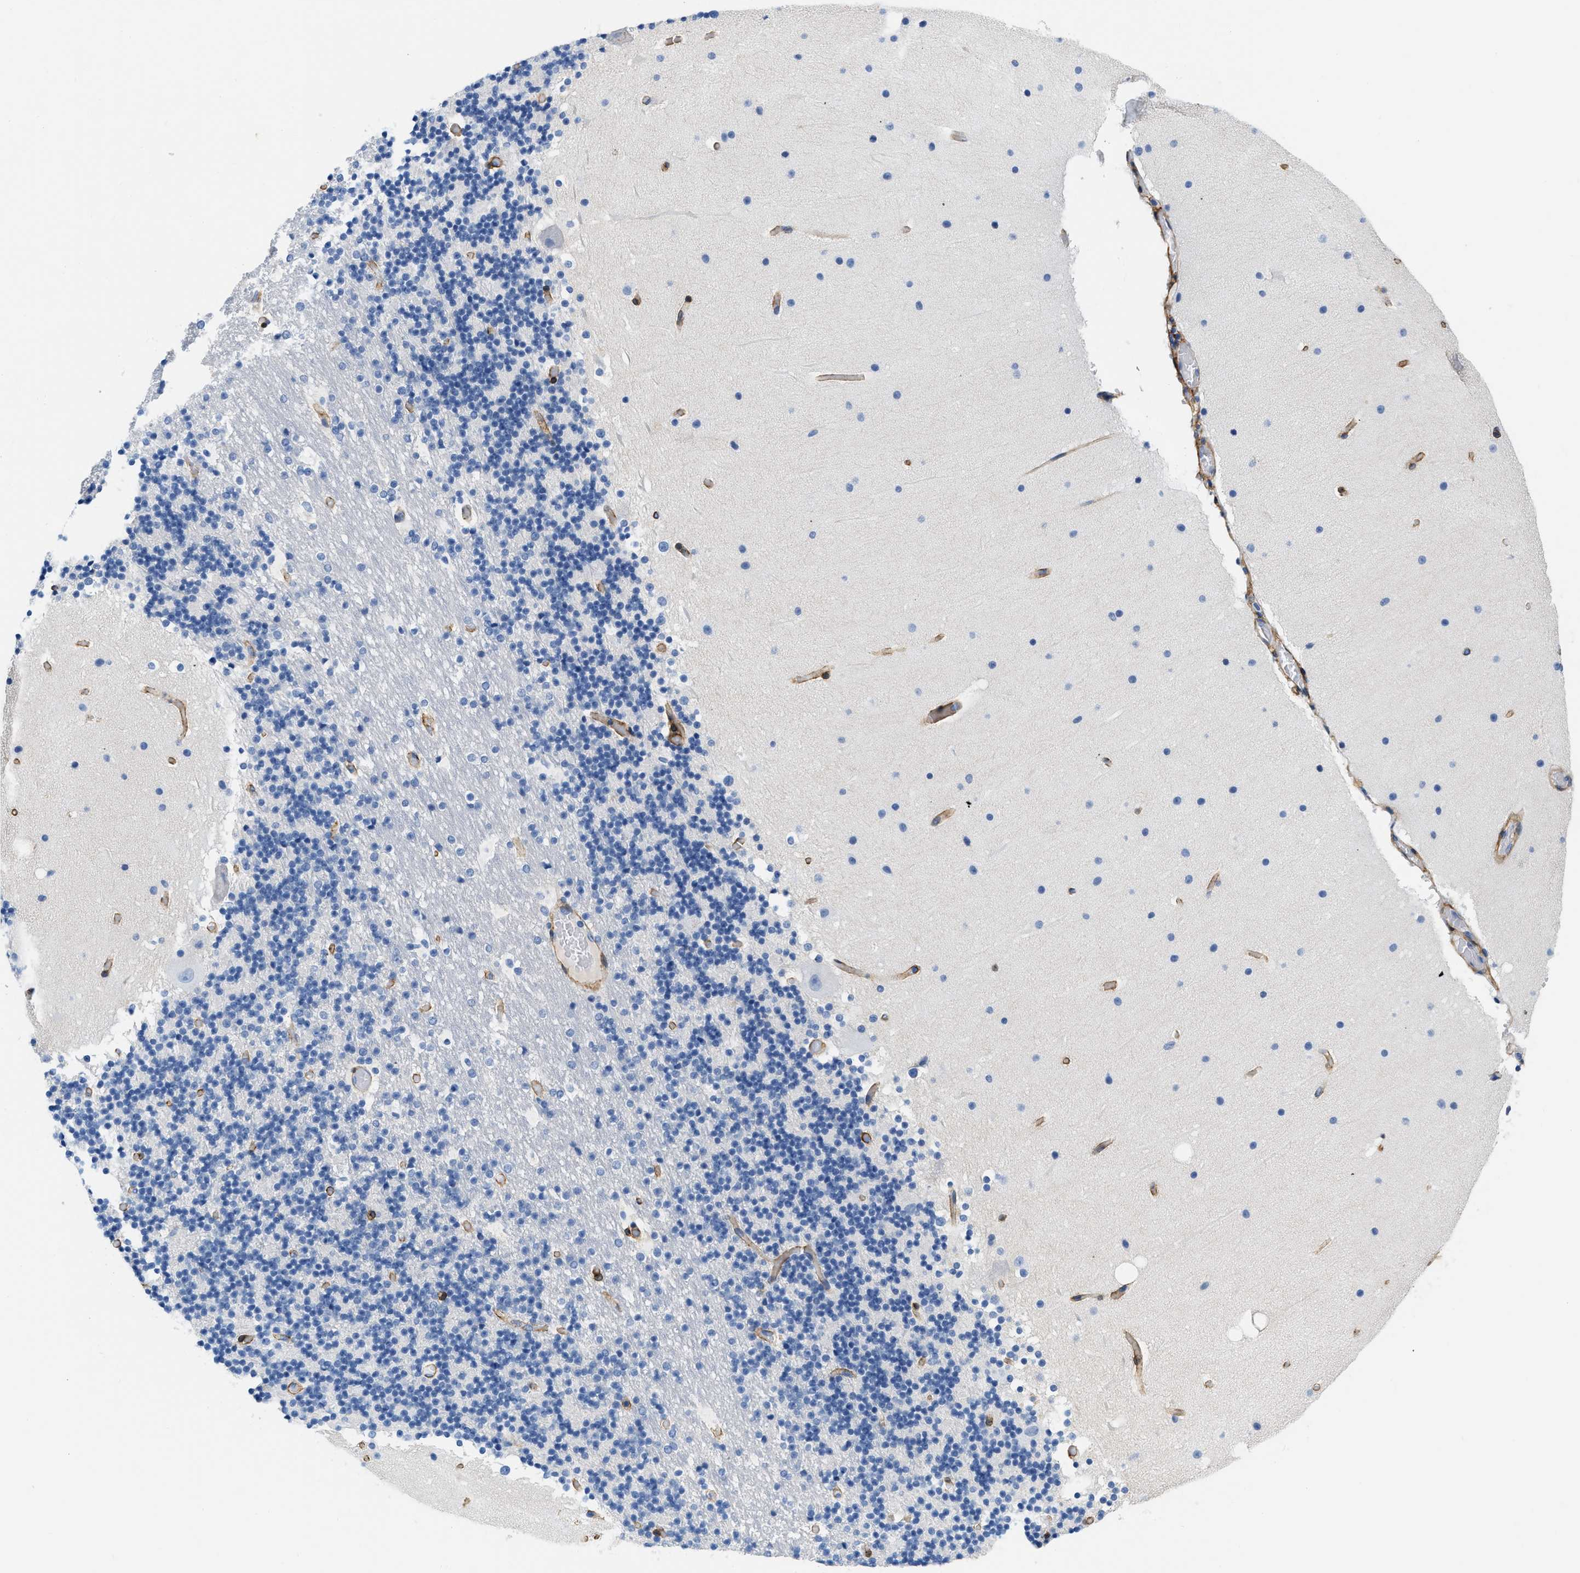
{"staining": {"intensity": "negative", "quantity": "none", "location": "none"}, "tissue": "cerebellum", "cell_type": "Cells in granular layer", "image_type": "normal", "snomed": [{"axis": "morphology", "description": "Normal tissue, NOS"}, {"axis": "topography", "description": "Cerebellum"}], "caption": "DAB immunohistochemical staining of benign cerebellum demonstrates no significant staining in cells in granular layer.", "gene": "PDGFRB", "patient": {"sex": "male", "age": 57}}